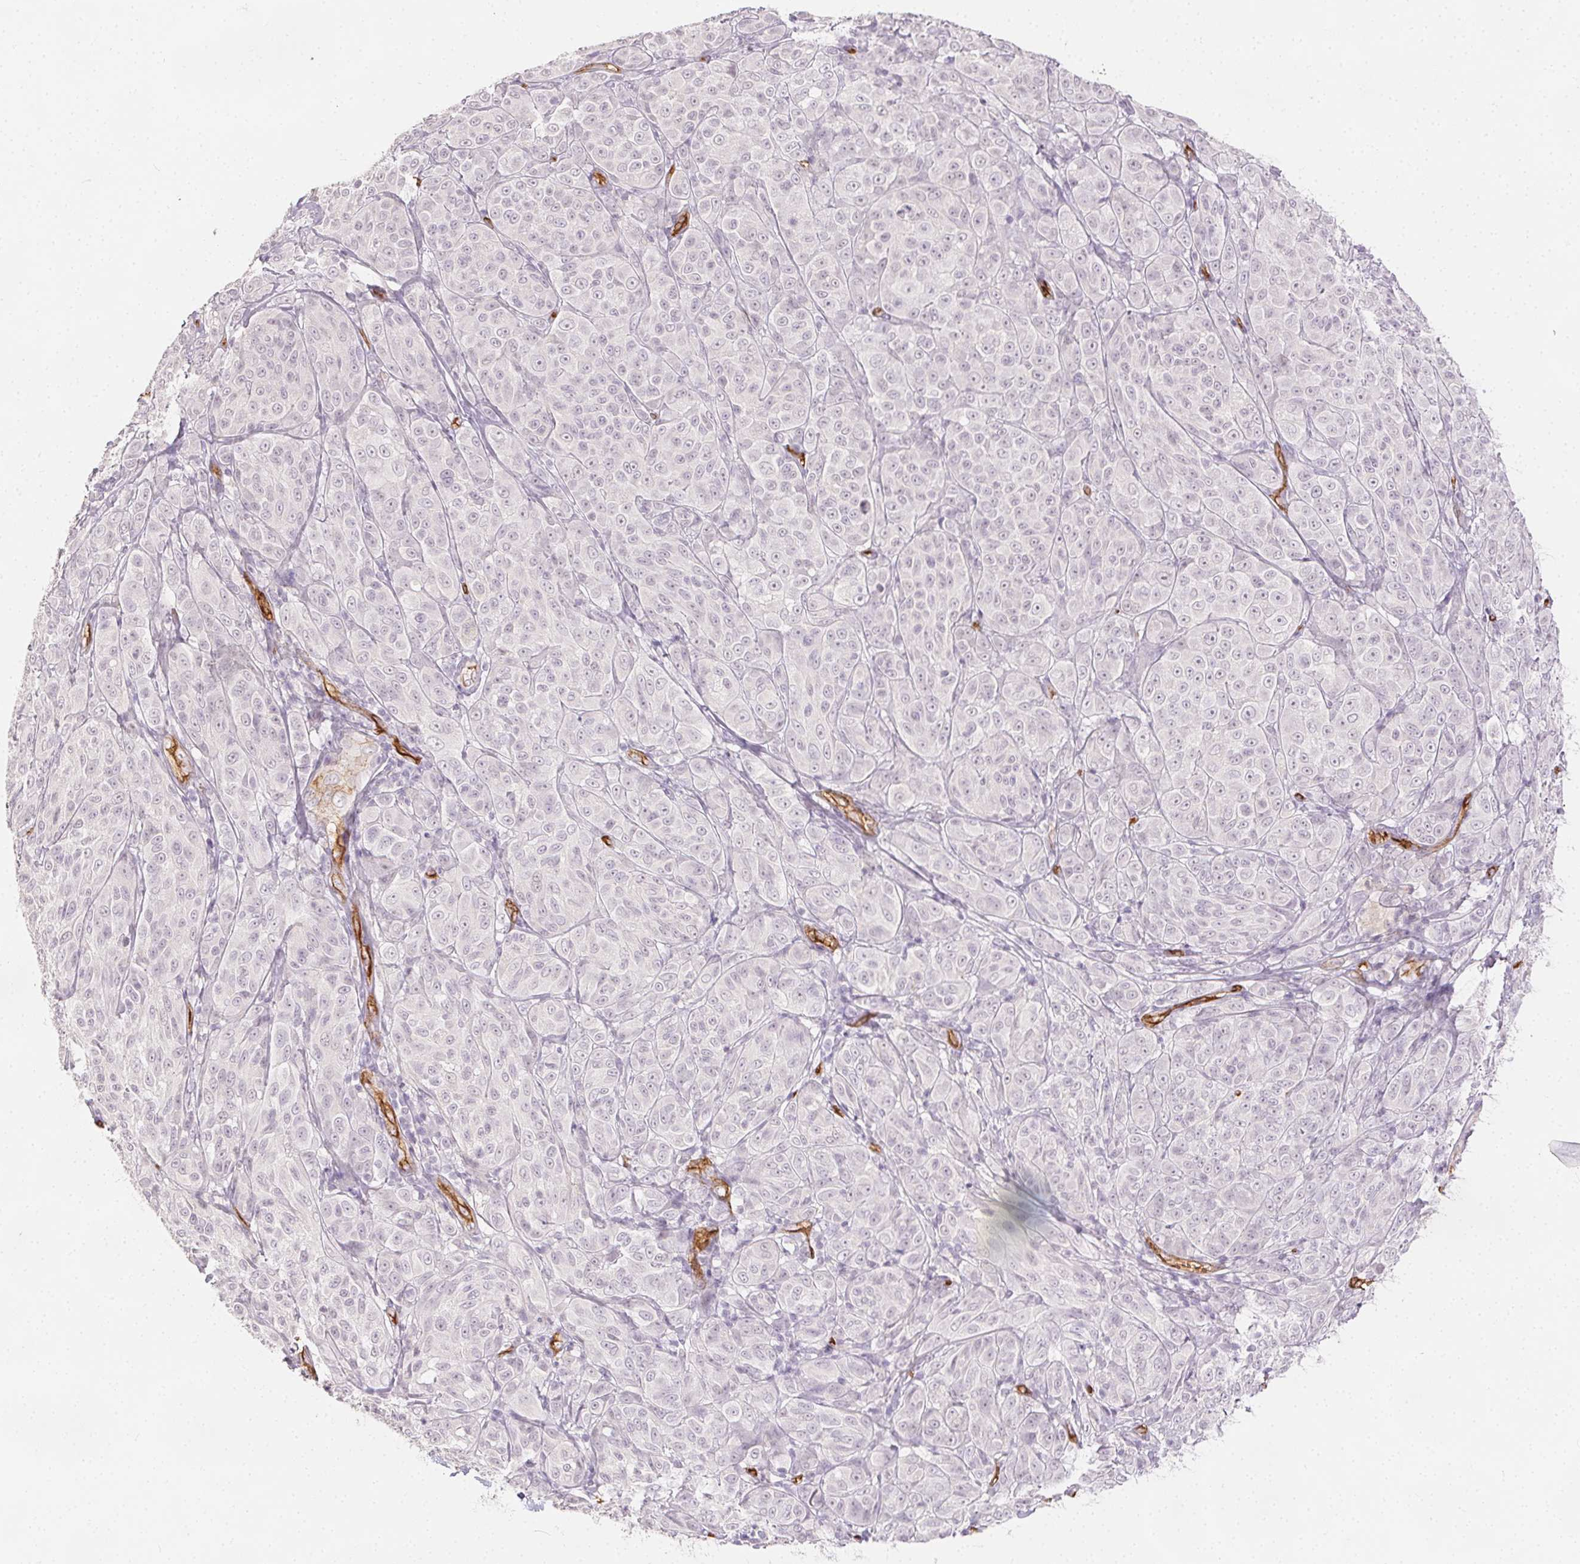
{"staining": {"intensity": "negative", "quantity": "none", "location": "none"}, "tissue": "melanoma", "cell_type": "Tumor cells", "image_type": "cancer", "snomed": [{"axis": "morphology", "description": "Malignant melanoma, NOS"}, {"axis": "topography", "description": "Skin"}], "caption": "Immunohistochemical staining of melanoma shows no significant positivity in tumor cells.", "gene": "PODXL", "patient": {"sex": "male", "age": 89}}